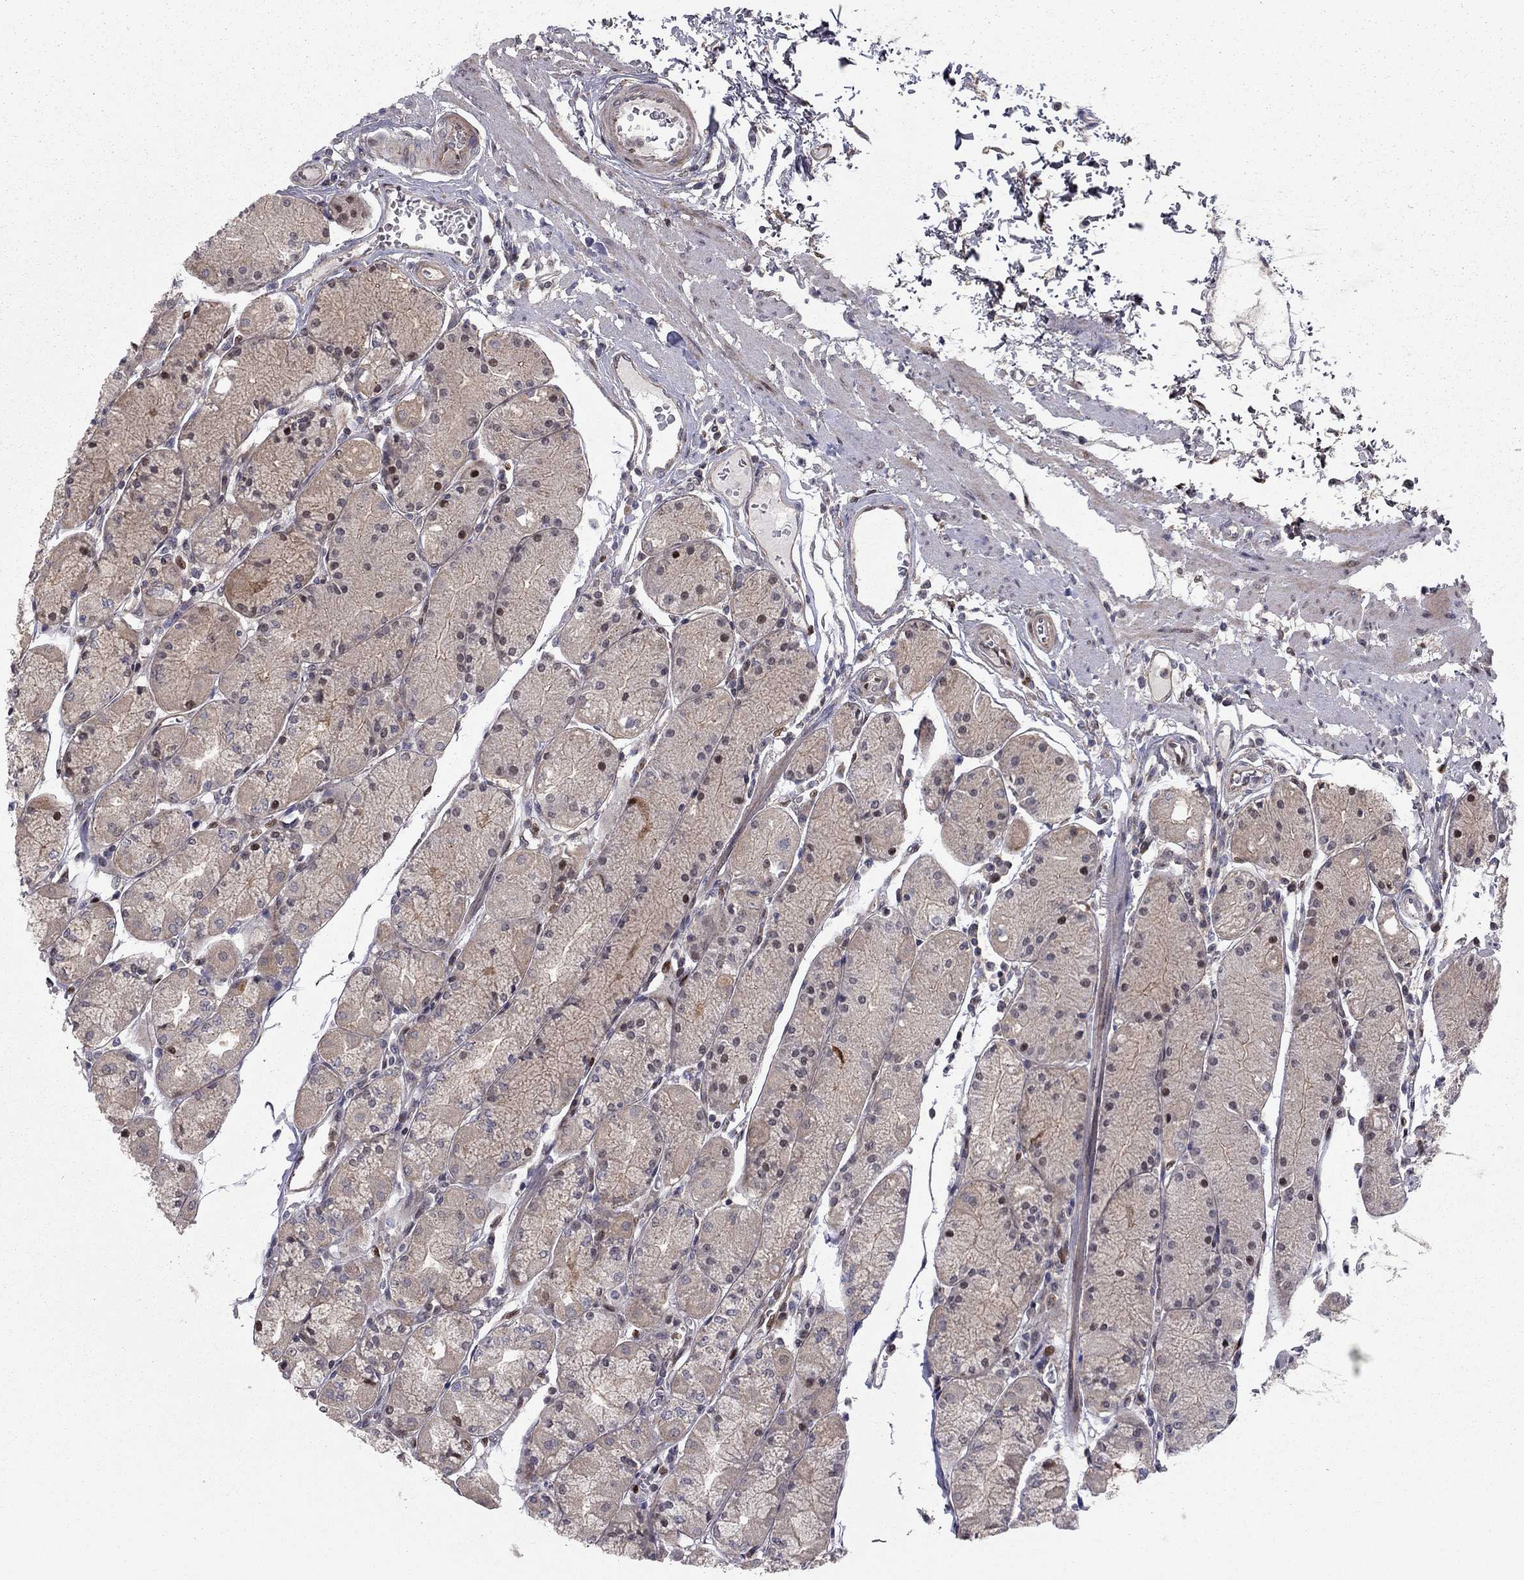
{"staining": {"intensity": "weak", "quantity": "<25%", "location": "cytoplasmic/membranous"}, "tissue": "stomach", "cell_type": "Glandular cells", "image_type": "normal", "snomed": [{"axis": "morphology", "description": "Normal tissue, NOS"}, {"axis": "topography", "description": "Stomach, upper"}], "caption": "Protein analysis of unremarkable stomach shows no significant staining in glandular cells.", "gene": "DUSP7", "patient": {"sex": "male", "age": 69}}